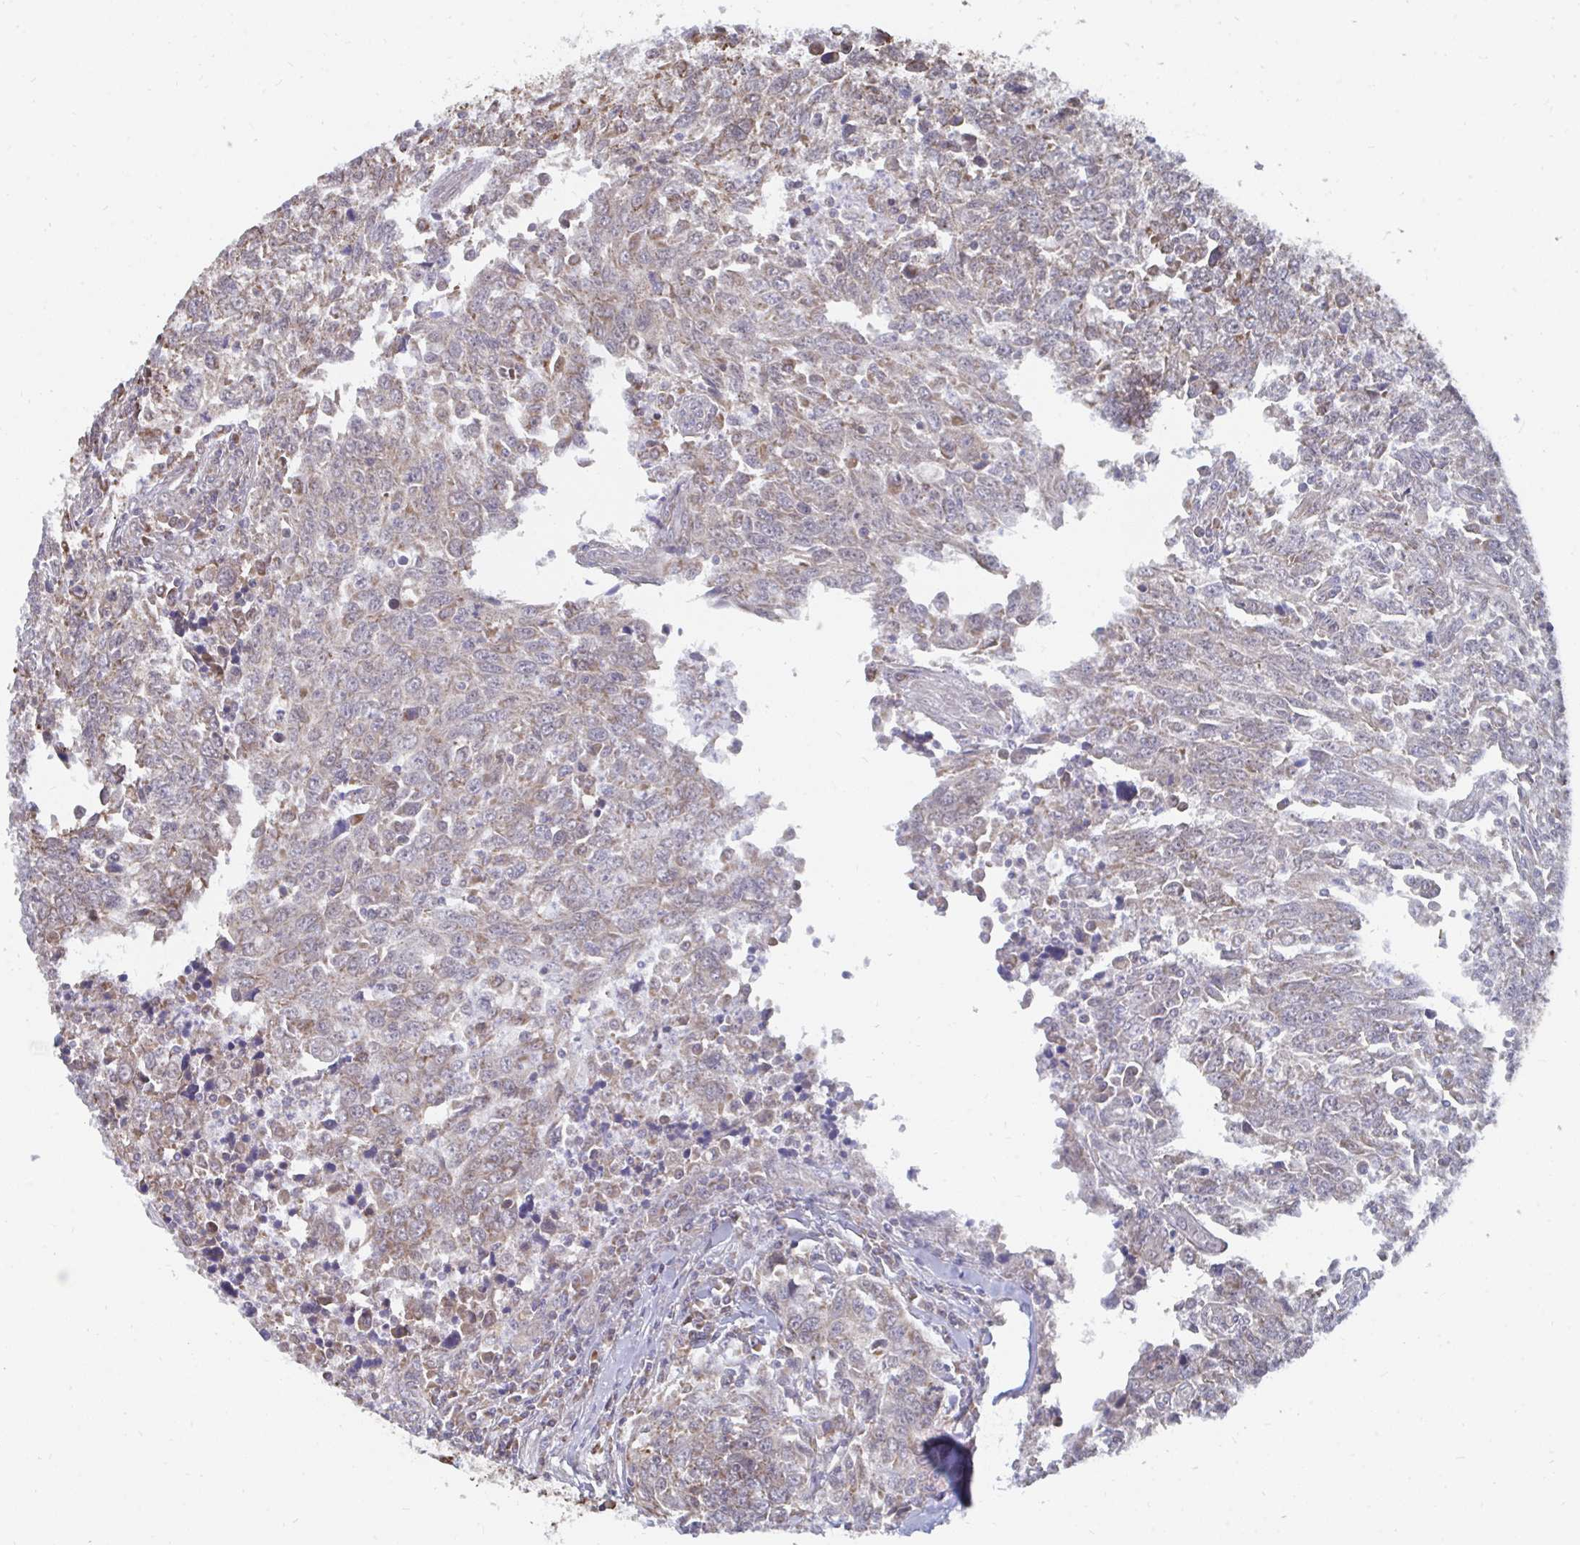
{"staining": {"intensity": "weak", "quantity": ">75%", "location": "cytoplasmic/membranous"}, "tissue": "breast cancer", "cell_type": "Tumor cells", "image_type": "cancer", "snomed": [{"axis": "morphology", "description": "Duct carcinoma"}, {"axis": "topography", "description": "Breast"}], "caption": "Weak cytoplasmic/membranous protein expression is present in approximately >75% of tumor cells in breast cancer.", "gene": "ELAVL1", "patient": {"sex": "female", "age": 50}}